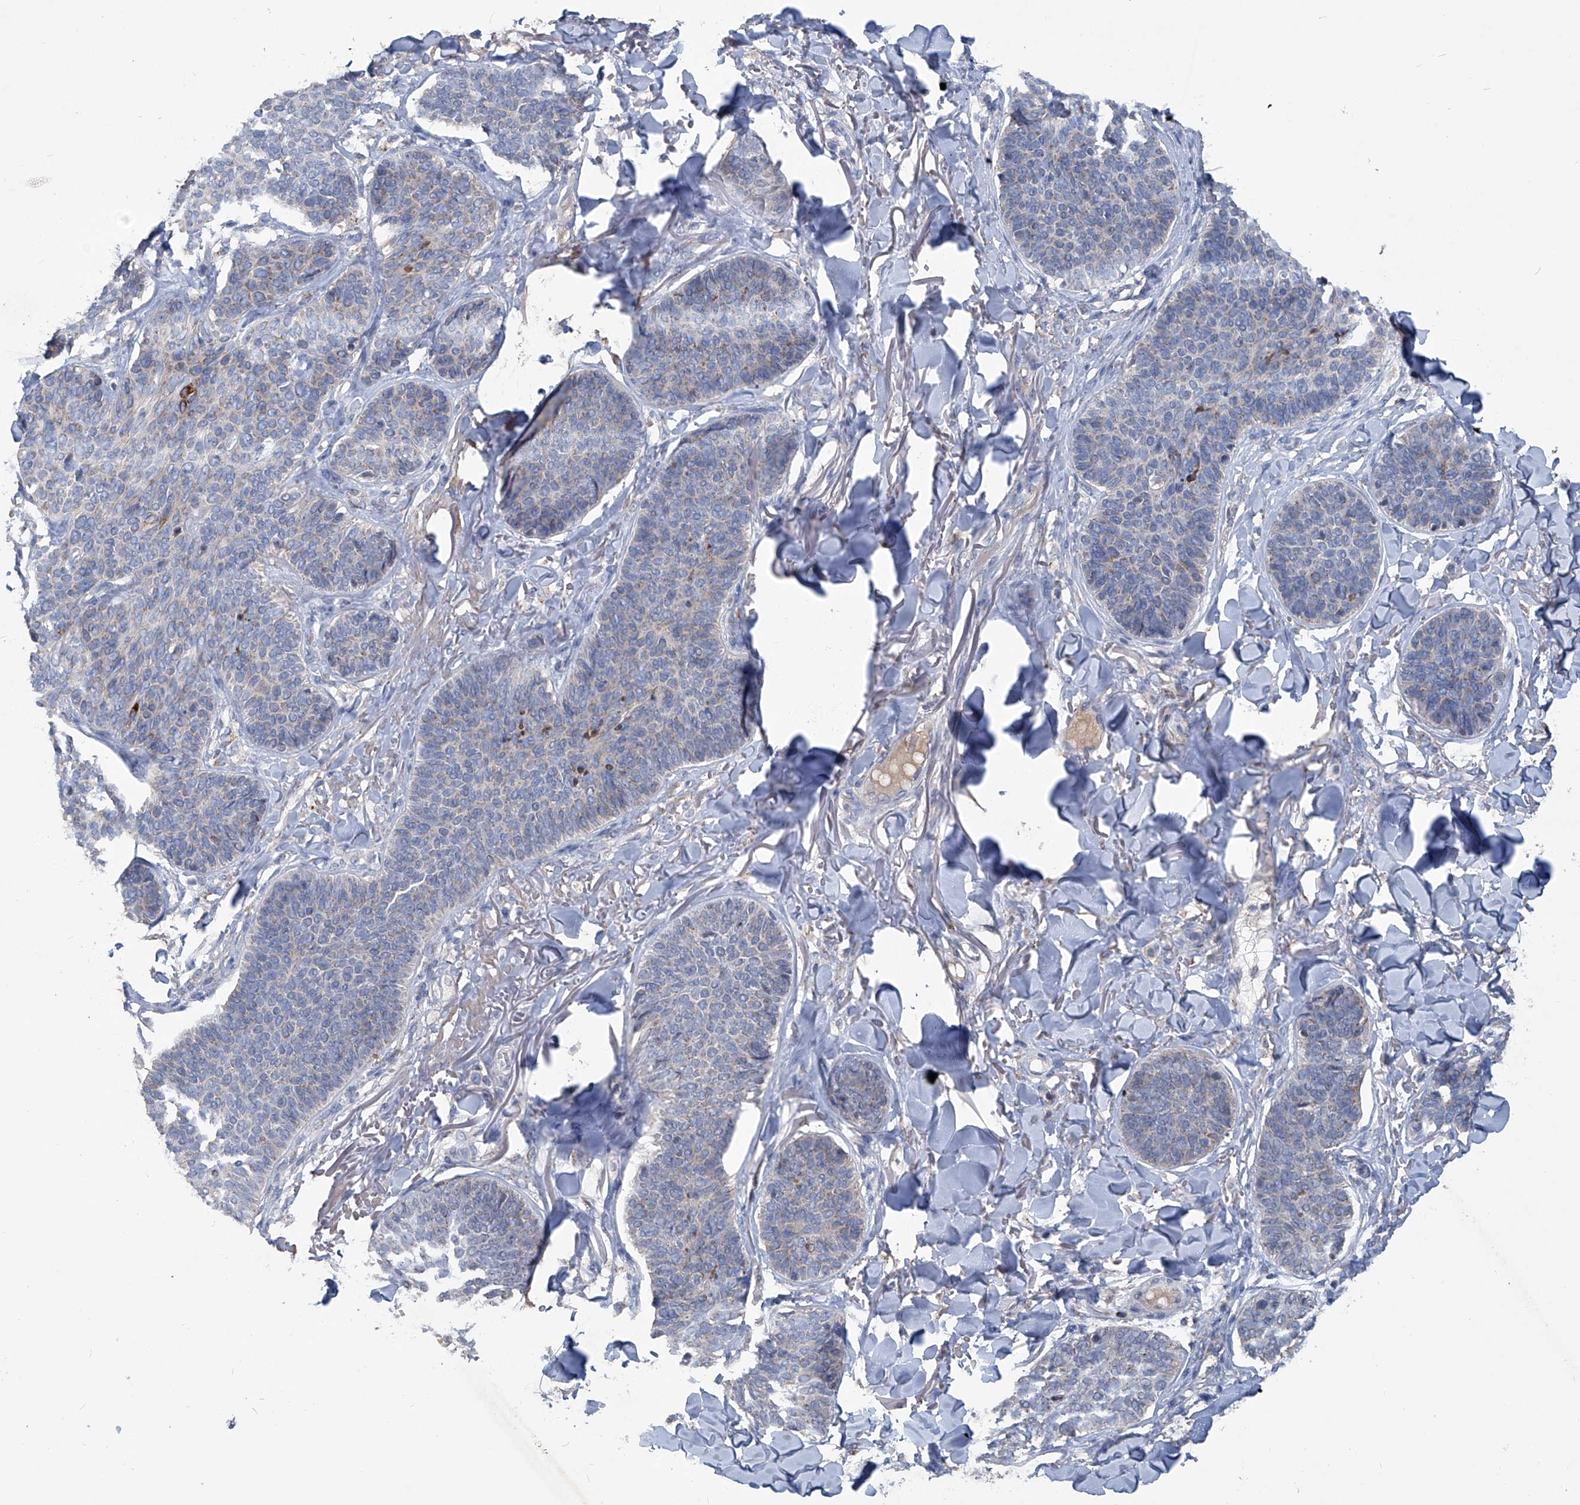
{"staining": {"intensity": "negative", "quantity": "none", "location": "none"}, "tissue": "skin cancer", "cell_type": "Tumor cells", "image_type": "cancer", "snomed": [{"axis": "morphology", "description": "Basal cell carcinoma"}, {"axis": "topography", "description": "Skin"}], "caption": "Immunohistochemistry (IHC) histopathology image of human skin basal cell carcinoma stained for a protein (brown), which displays no positivity in tumor cells. (Immunohistochemistry, brightfield microscopy, high magnification).", "gene": "PCSK5", "patient": {"sex": "male", "age": 85}}